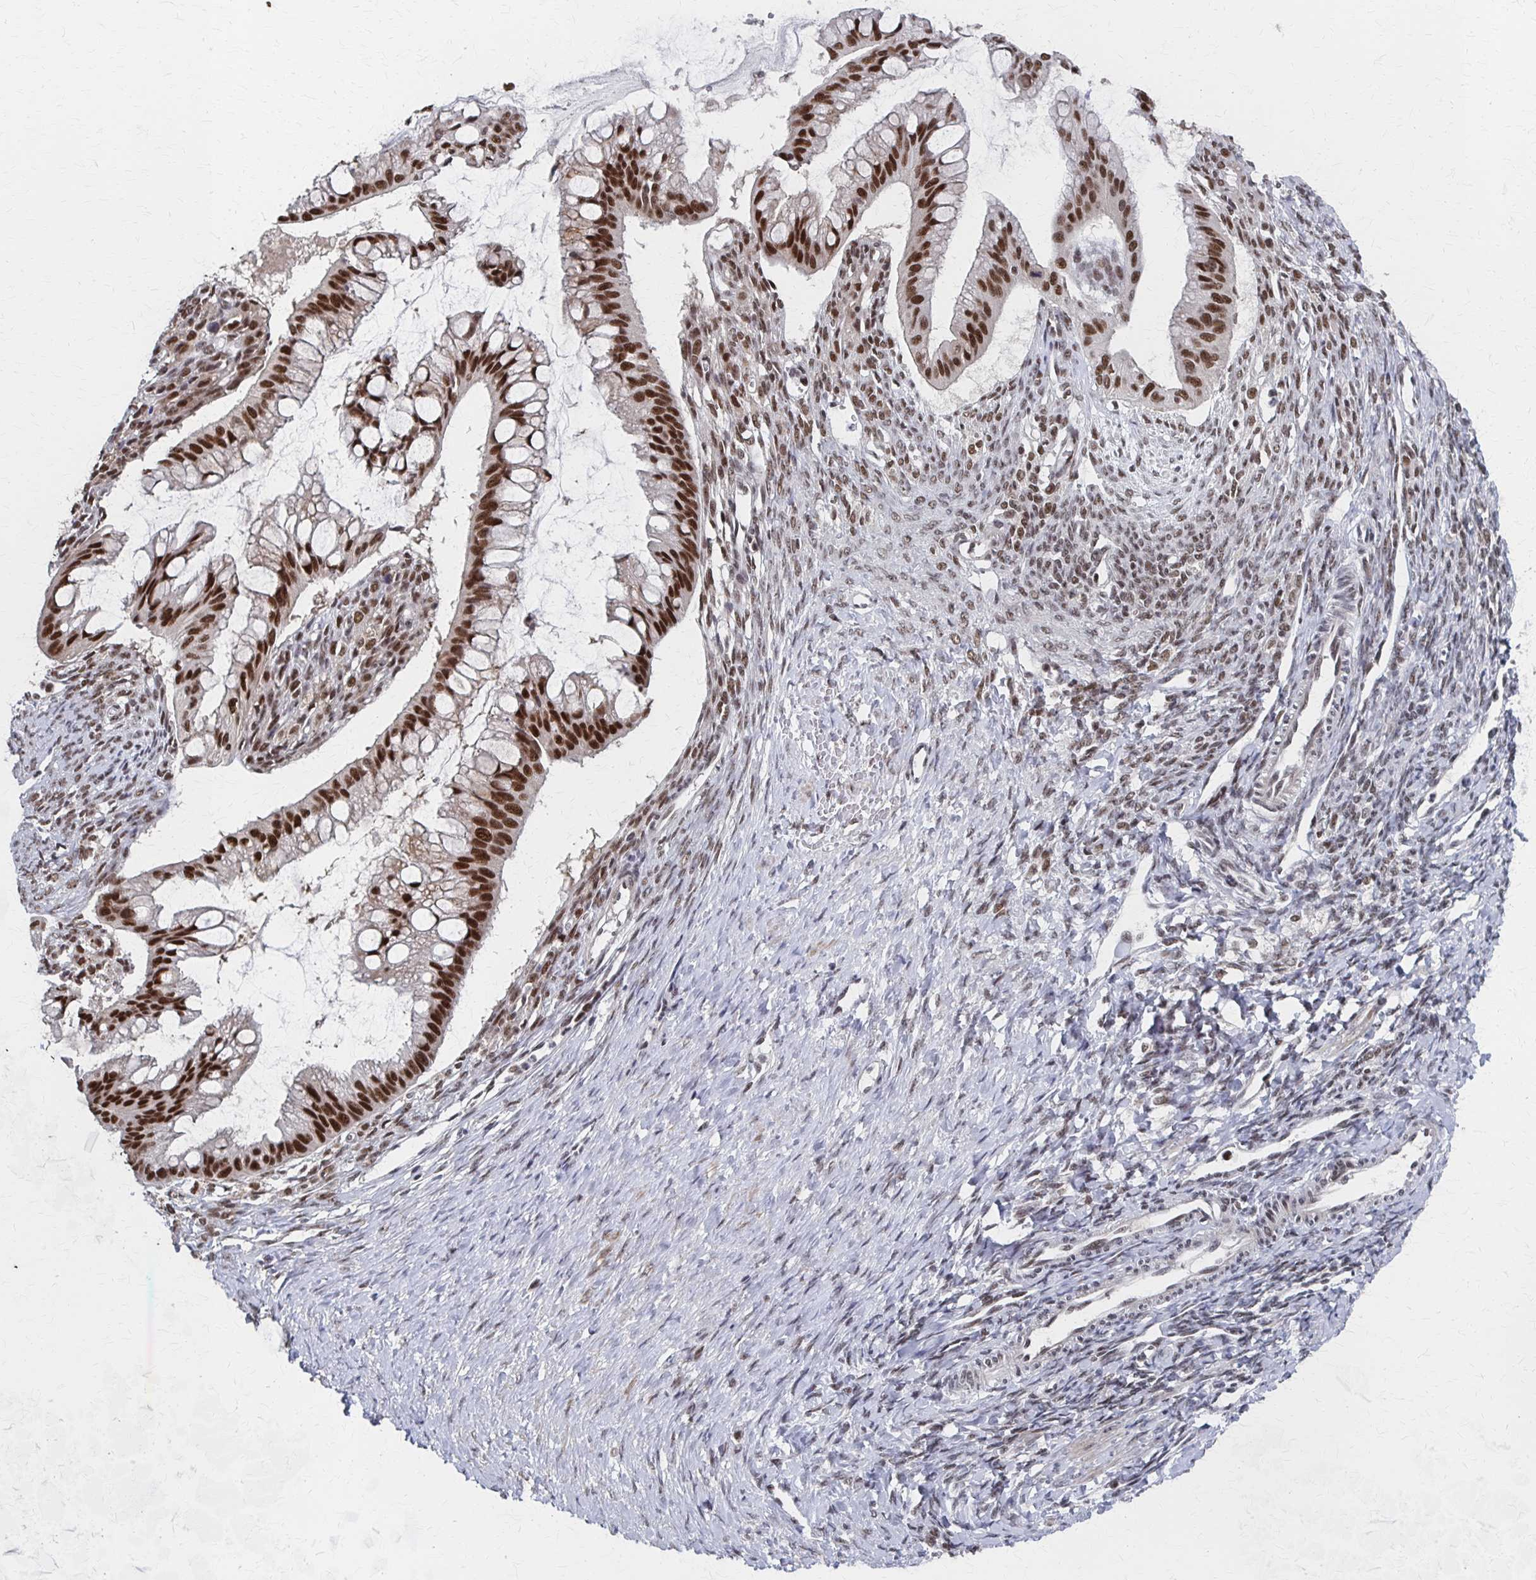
{"staining": {"intensity": "strong", "quantity": ">75%", "location": "nuclear"}, "tissue": "ovarian cancer", "cell_type": "Tumor cells", "image_type": "cancer", "snomed": [{"axis": "morphology", "description": "Cystadenocarcinoma, mucinous, NOS"}, {"axis": "topography", "description": "Ovary"}], "caption": "Protein positivity by immunohistochemistry reveals strong nuclear expression in approximately >75% of tumor cells in ovarian cancer.", "gene": "GTF2B", "patient": {"sex": "female", "age": 73}}